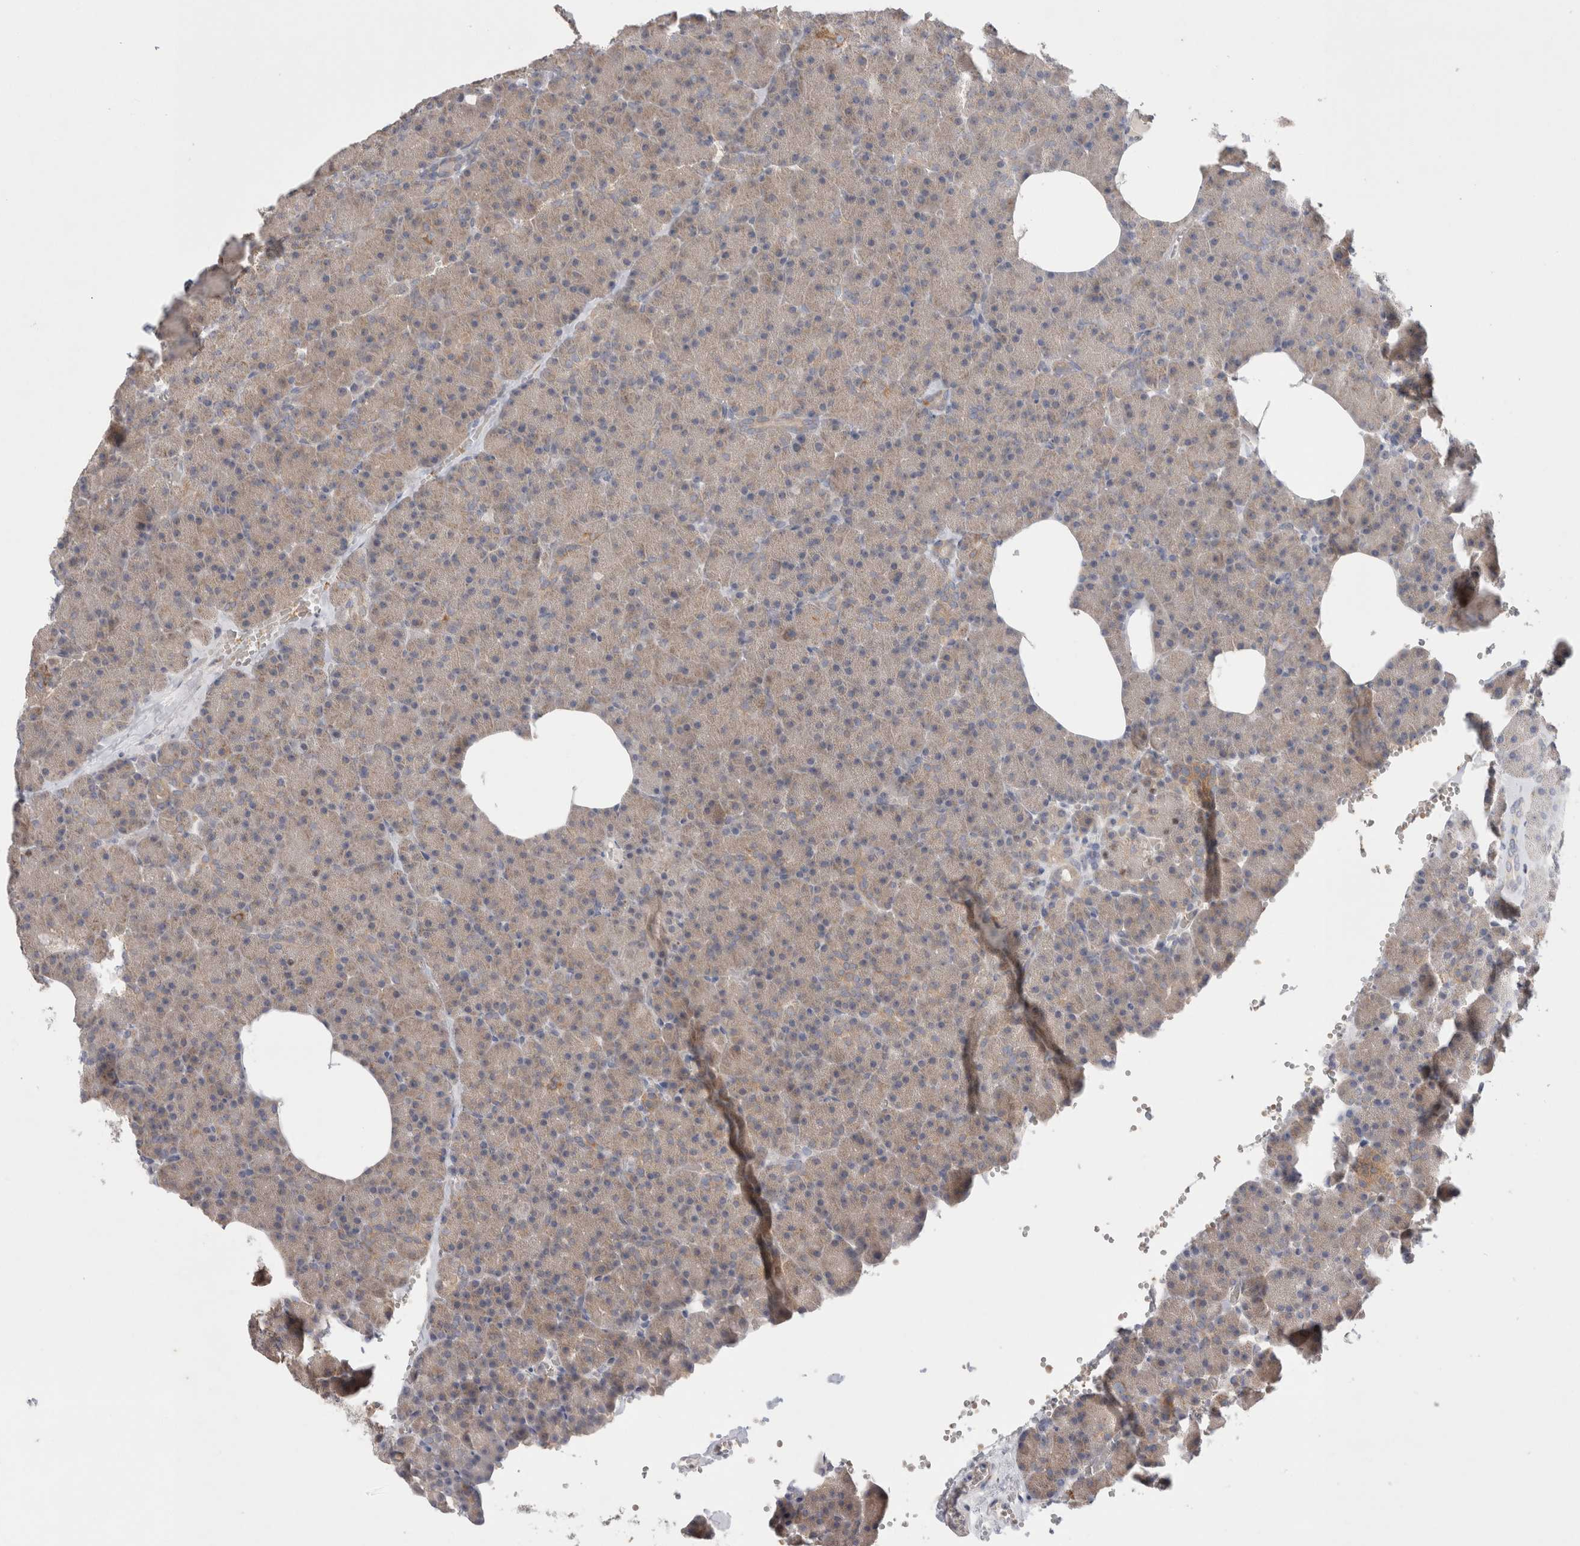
{"staining": {"intensity": "weak", "quantity": "<25%", "location": "cytoplasmic/membranous"}, "tissue": "pancreas", "cell_type": "Exocrine glandular cells", "image_type": "normal", "snomed": [{"axis": "morphology", "description": "Normal tissue, NOS"}, {"axis": "morphology", "description": "Carcinoid, malignant, NOS"}, {"axis": "topography", "description": "Pancreas"}], "caption": "Immunohistochemistry (IHC) micrograph of normal pancreas: human pancreas stained with DAB (3,3'-diaminobenzidine) demonstrates no significant protein staining in exocrine glandular cells. (DAB immunohistochemistry (IHC), high magnification).", "gene": "NDOR1", "patient": {"sex": "female", "age": 35}}